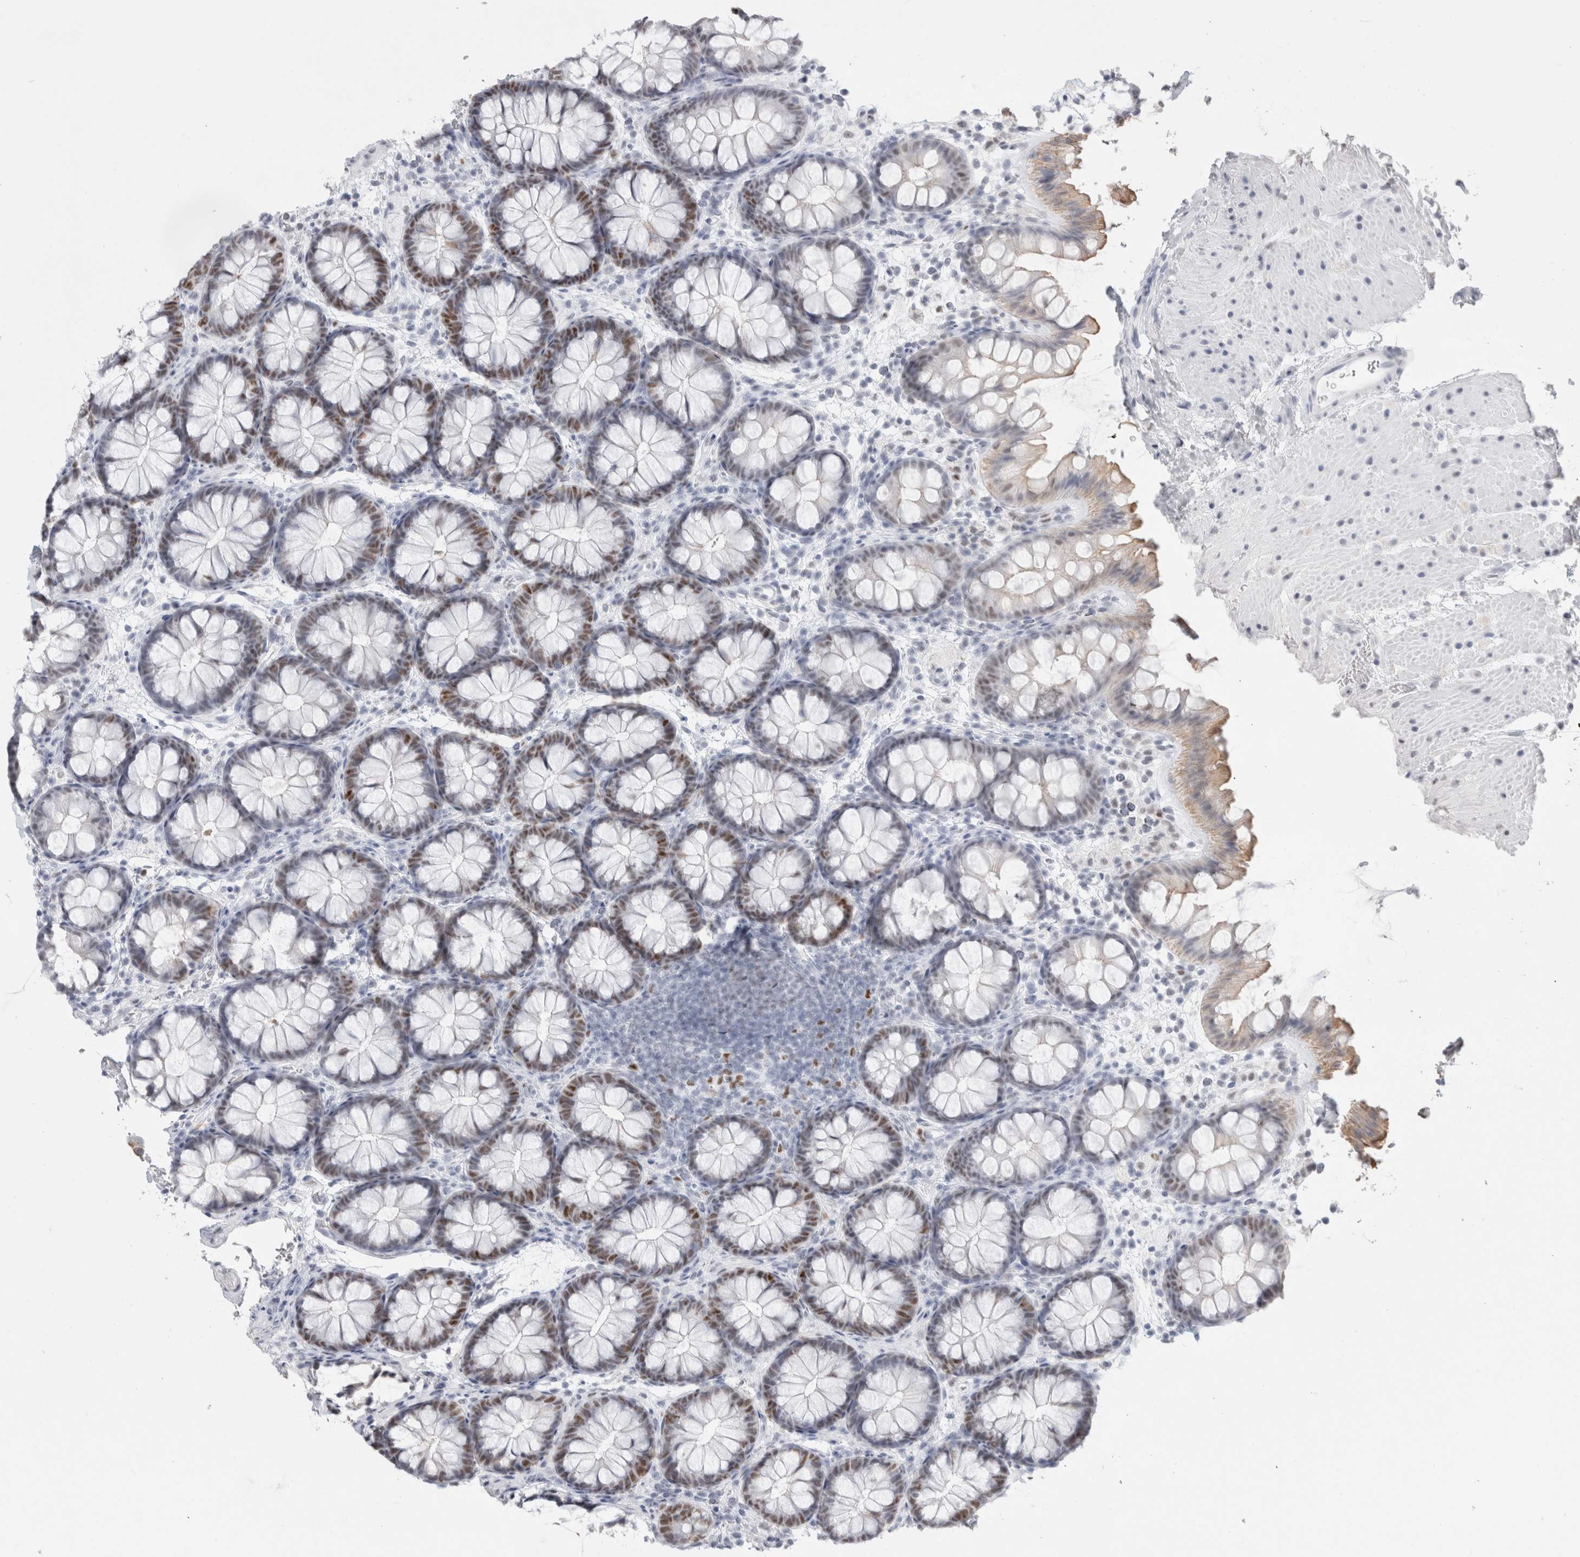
{"staining": {"intensity": "negative", "quantity": "none", "location": "none"}, "tissue": "colon", "cell_type": "Endothelial cells", "image_type": "normal", "snomed": [{"axis": "morphology", "description": "Normal tissue, NOS"}, {"axis": "topography", "description": "Colon"}], "caption": "An image of colon stained for a protein exhibits no brown staining in endothelial cells.", "gene": "SMARCC1", "patient": {"sex": "female", "age": 62}}